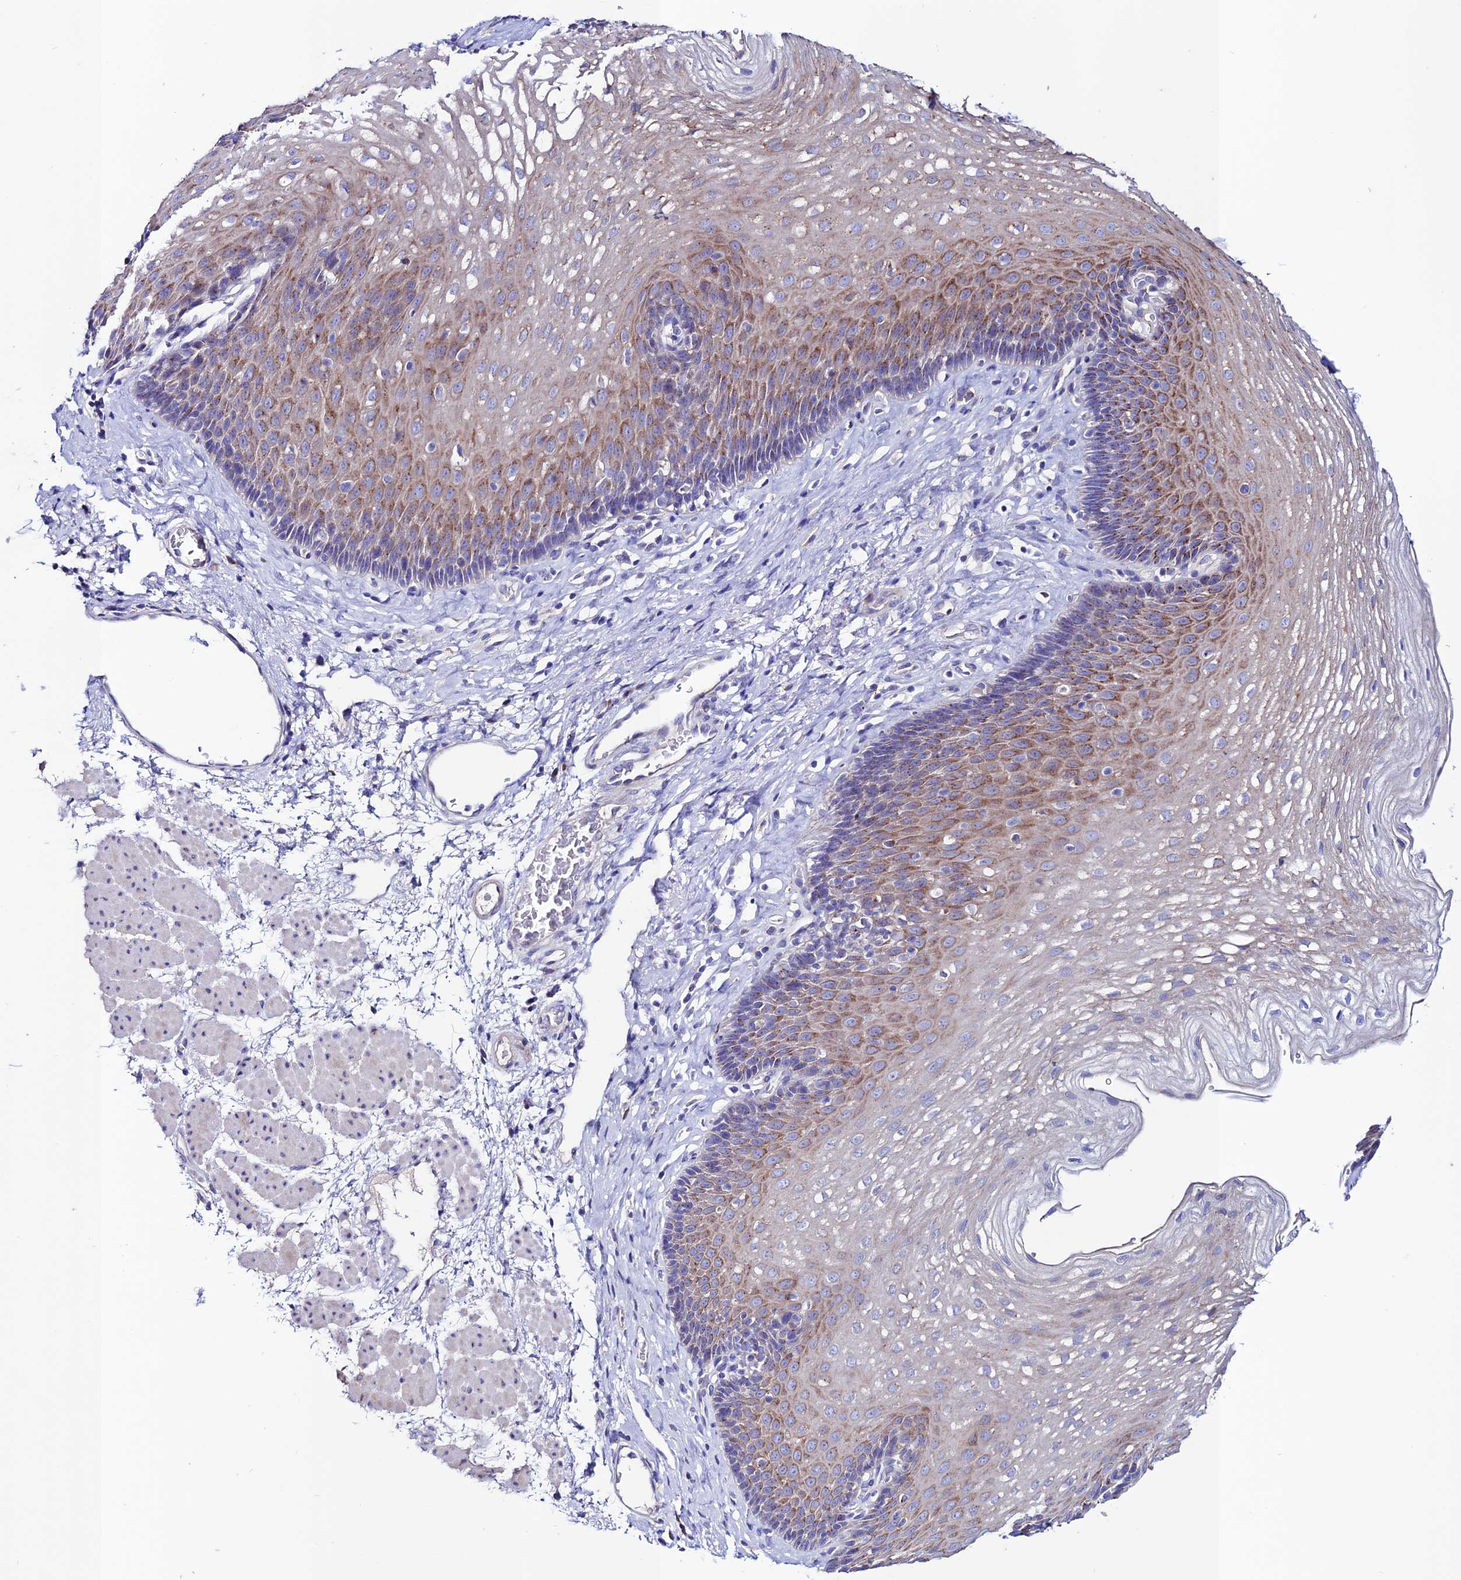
{"staining": {"intensity": "moderate", "quantity": "<25%", "location": "cytoplasmic/membranous"}, "tissue": "esophagus", "cell_type": "Squamous epithelial cells", "image_type": "normal", "snomed": [{"axis": "morphology", "description": "Normal tissue, NOS"}, {"axis": "topography", "description": "Esophagus"}], "caption": "Esophagus was stained to show a protein in brown. There is low levels of moderate cytoplasmic/membranous expression in about <25% of squamous epithelial cells. Using DAB (3,3'-diaminobenzidine) (brown) and hematoxylin (blue) stains, captured at high magnification using brightfield microscopy.", "gene": "OR51Q1", "patient": {"sex": "female", "age": 66}}